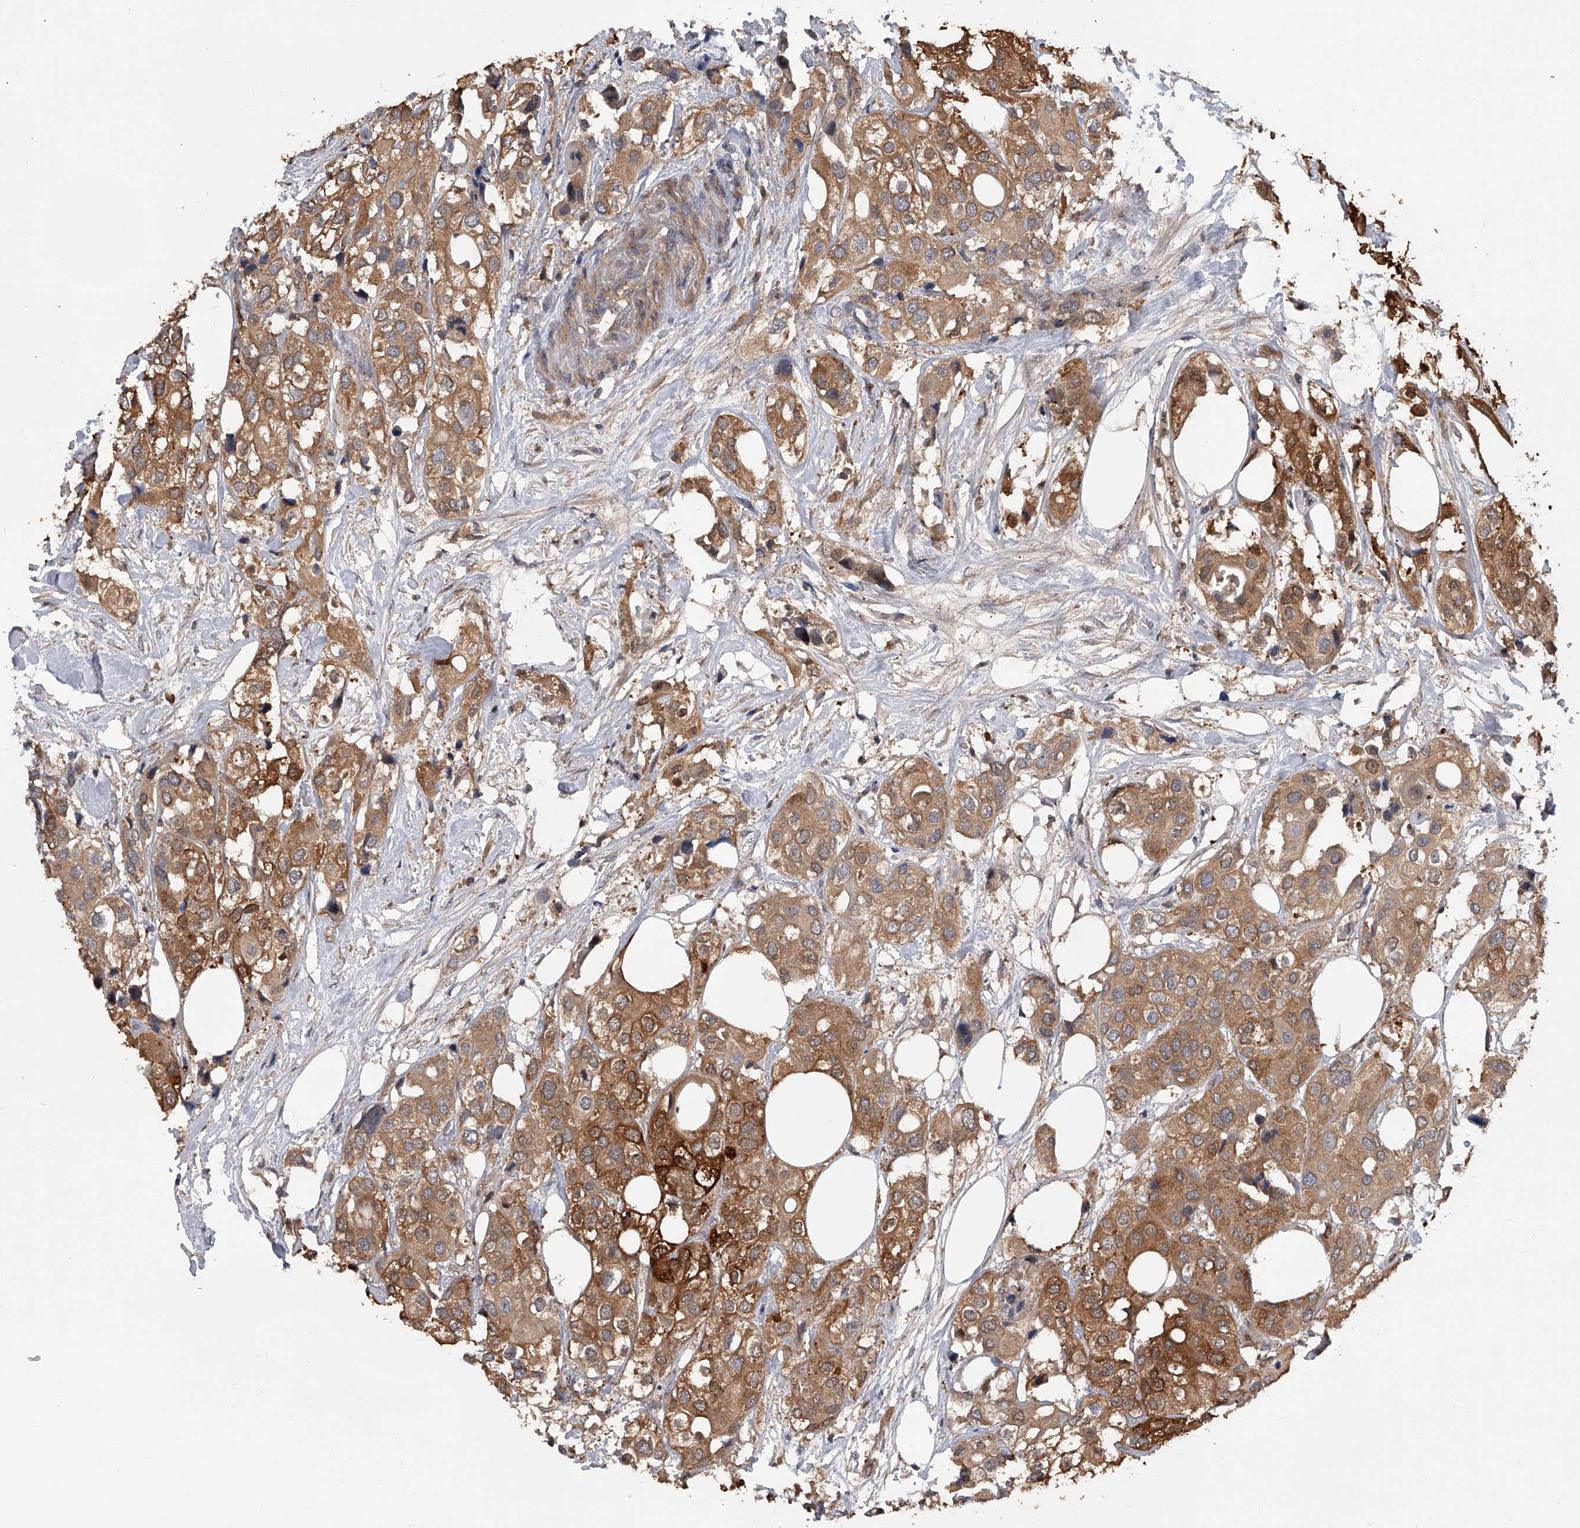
{"staining": {"intensity": "strong", "quantity": "25%-75%", "location": "cytoplasmic/membranous"}, "tissue": "urothelial cancer", "cell_type": "Tumor cells", "image_type": "cancer", "snomed": [{"axis": "morphology", "description": "Urothelial carcinoma, High grade"}, {"axis": "topography", "description": "Urinary bladder"}], "caption": "Immunohistochemical staining of urothelial cancer displays strong cytoplasmic/membranous protein positivity in approximately 25%-75% of tumor cells.", "gene": "BHLHE23", "patient": {"sex": "male", "age": 64}}